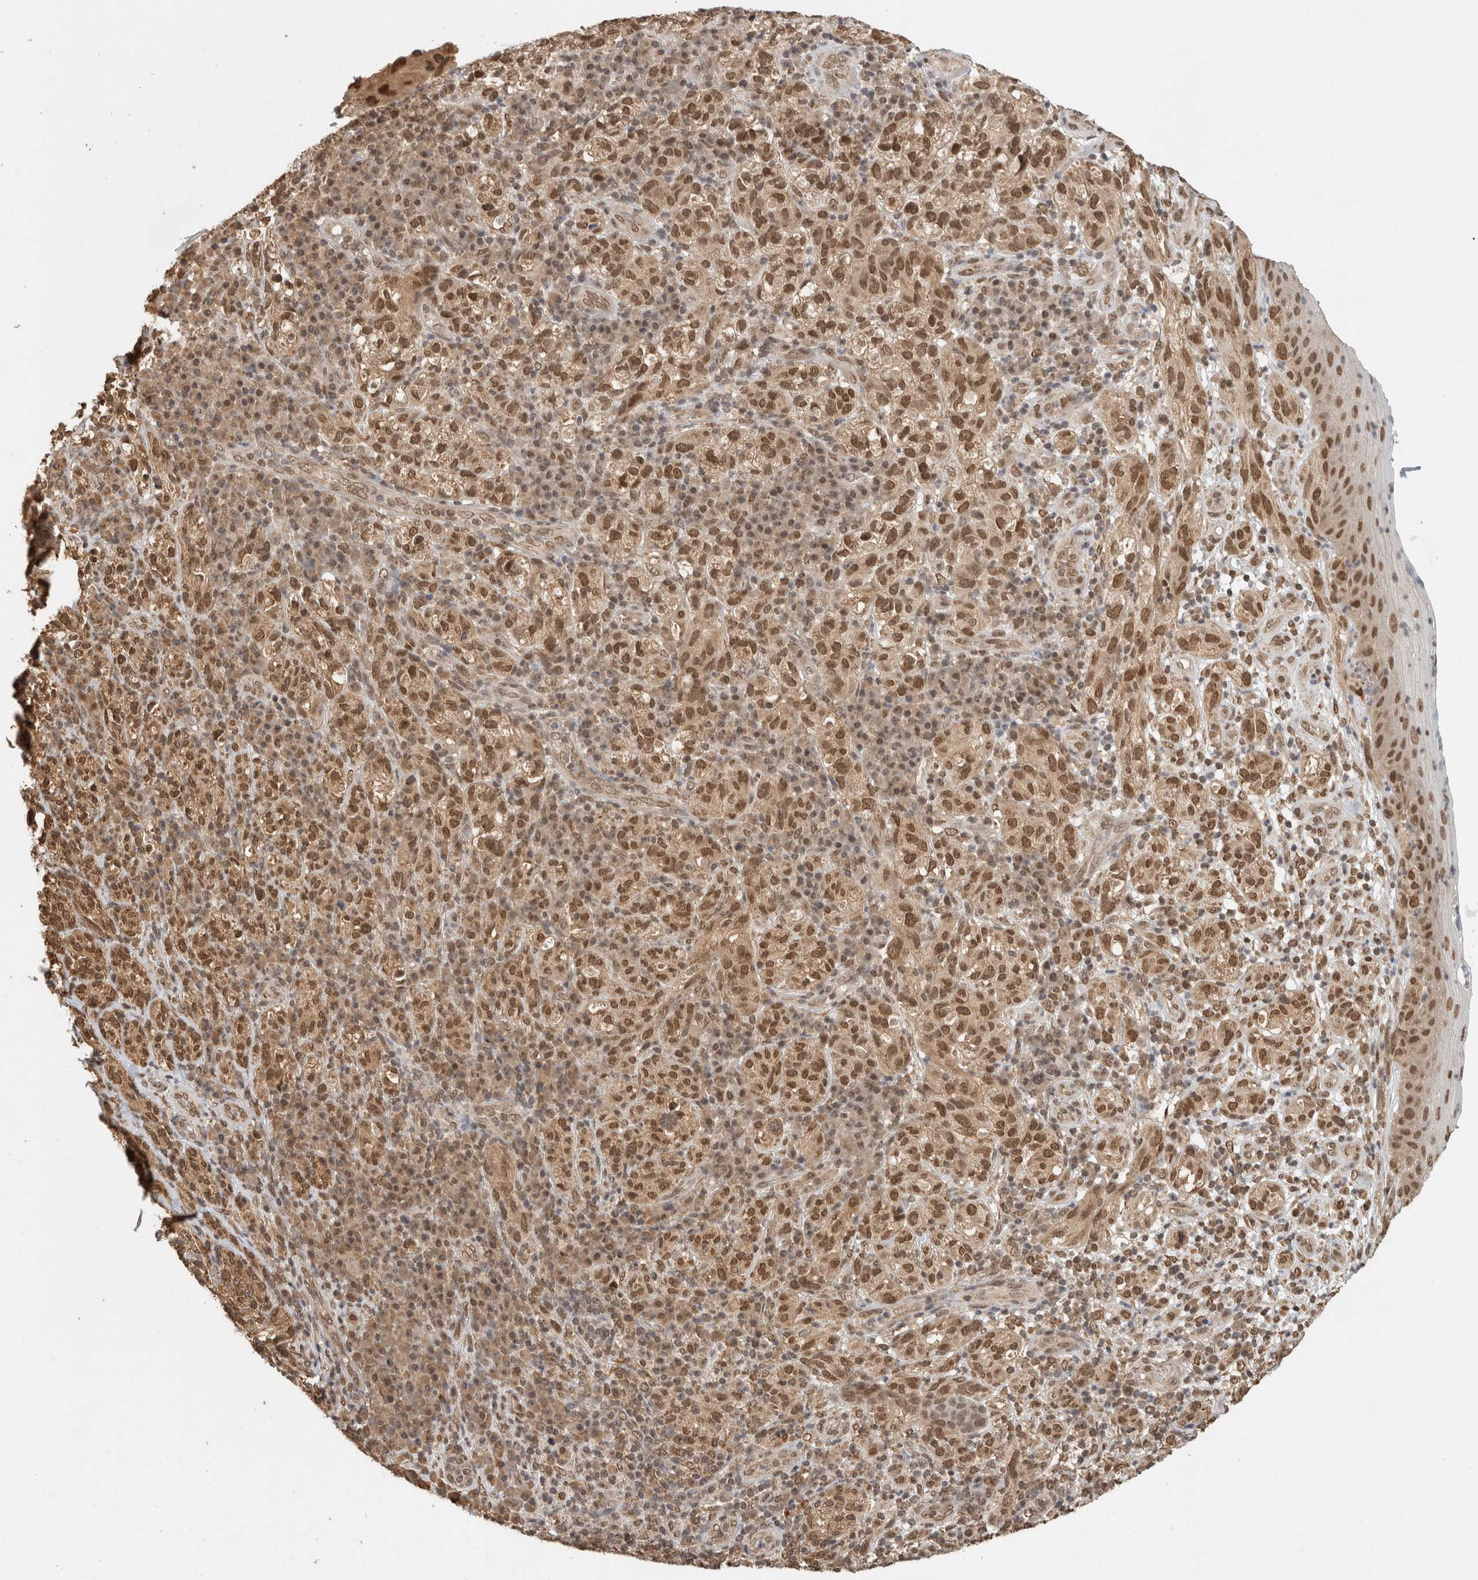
{"staining": {"intensity": "moderate", "quantity": ">75%", "location": "cytoplasmic/membranous,nuclear"}, "tissue": "melanoma", "cell_type": "Tumor cells", "image_type": "cancer", "snomed": [{"axis": "morphology", "description": "Malignant melanoma, NOS"}, {"axis": "topography", "description": "Skin"}], "caption": "Immunohistochemical staining of melanoma displays medium levels of moderate cytoplasmic/membranous and nuclear protein positivity in about >75% of tumor cells.", "gene": "C1orf21", "patient": {"sex": "female", "age": 73}}